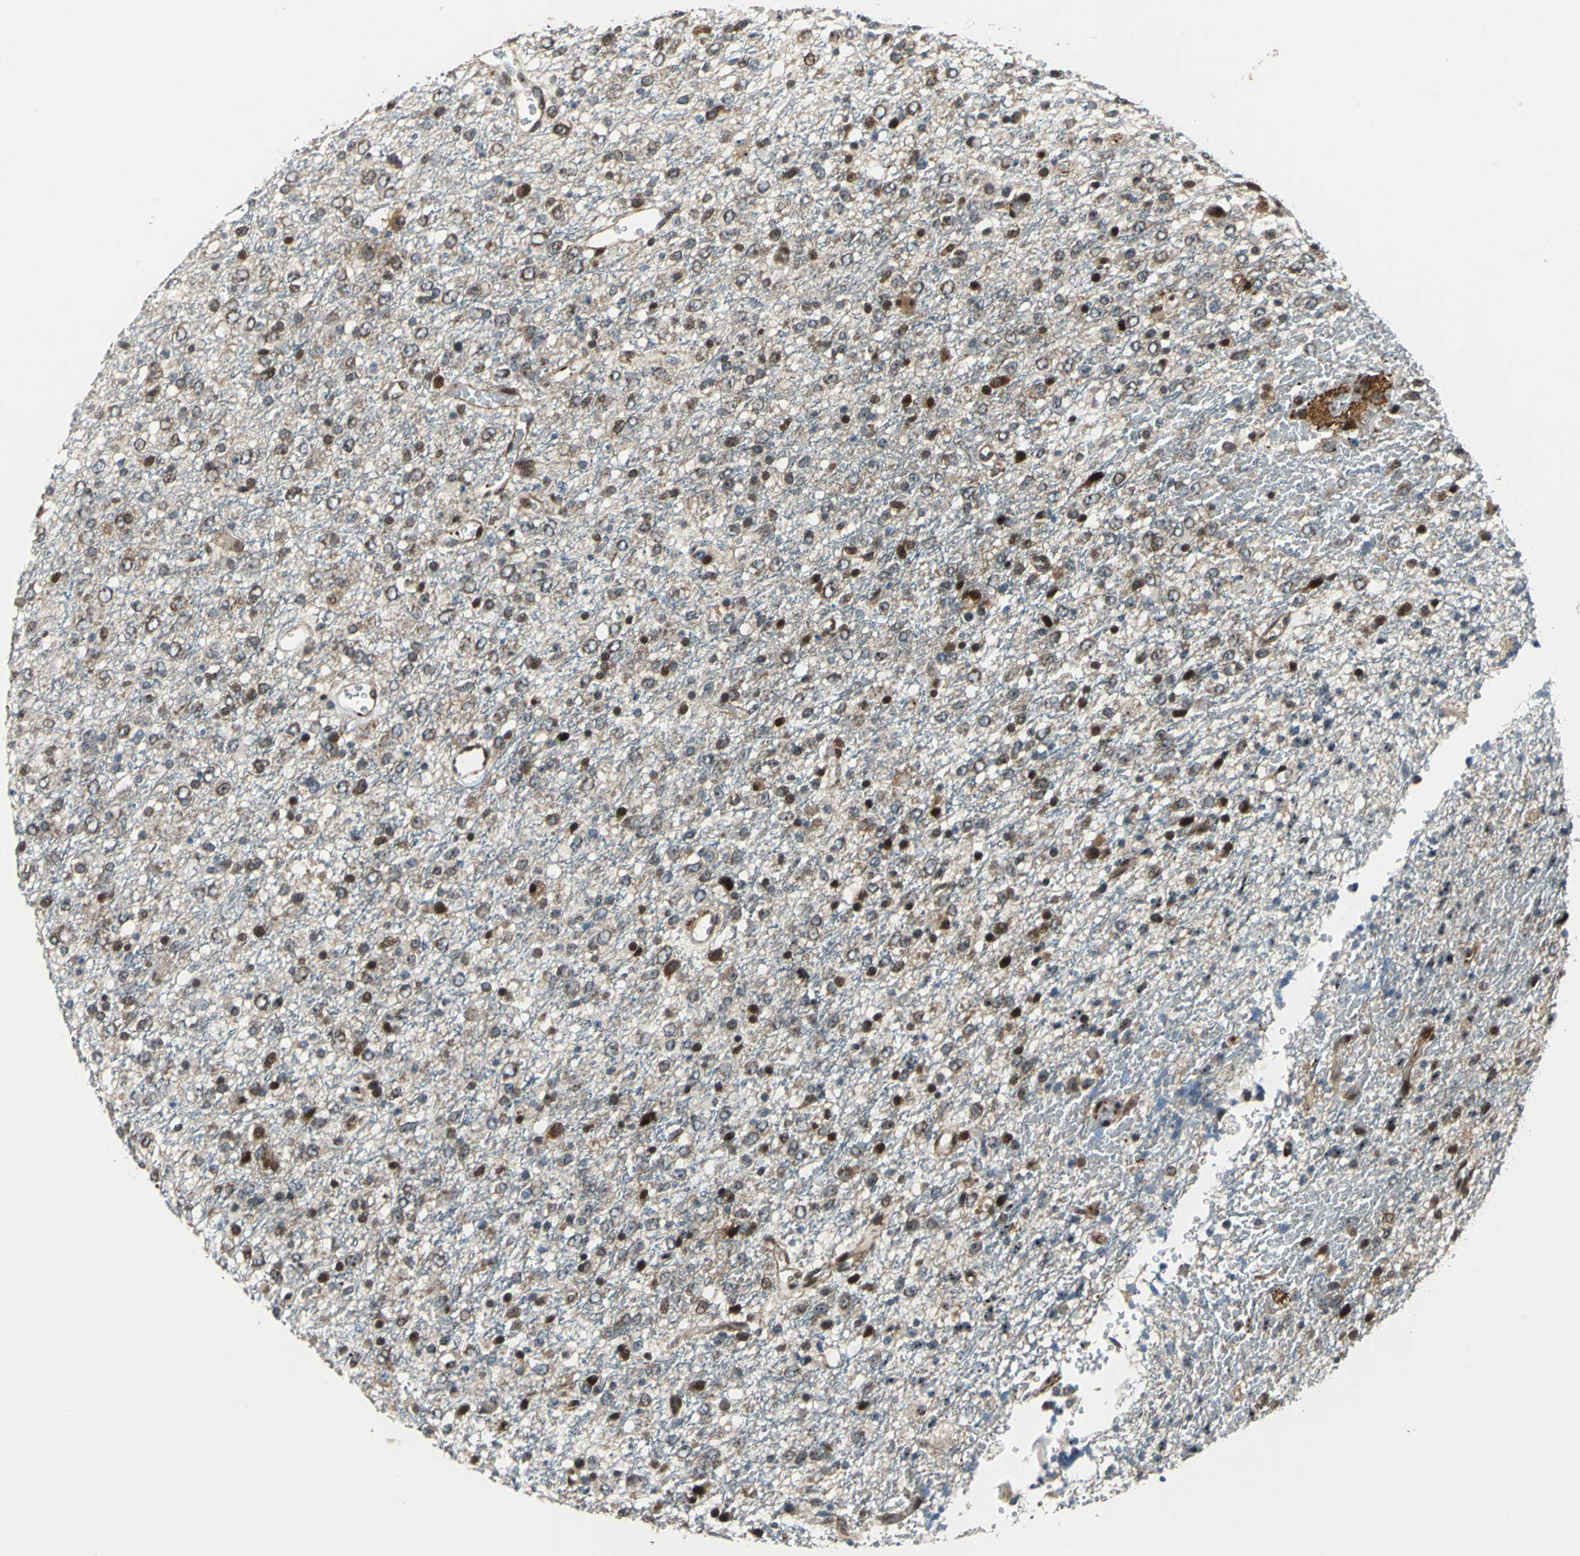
{"staining": {"intensity": "moderate", "quantity": "25%-75%", "location": "cytoplasmic/membranous,nuclear"}, "tissue": "glioma", "cell_type": "Tumor cells", "image_type": "cancer", "snomed": [{"axis": "morphology", "description": "Glioma, malignant, High grade"}, {"axis": "topography", "description": "pancreas cauda"}], "caption": "Moderate cytoplasmic/membranous and nuclear expression for a protein is identified in approximately 25%-75% of tumor cells of glioma using immunohistochemistry.", "gene": "AATF", "patient": {"sex": "male", "age": 60}}